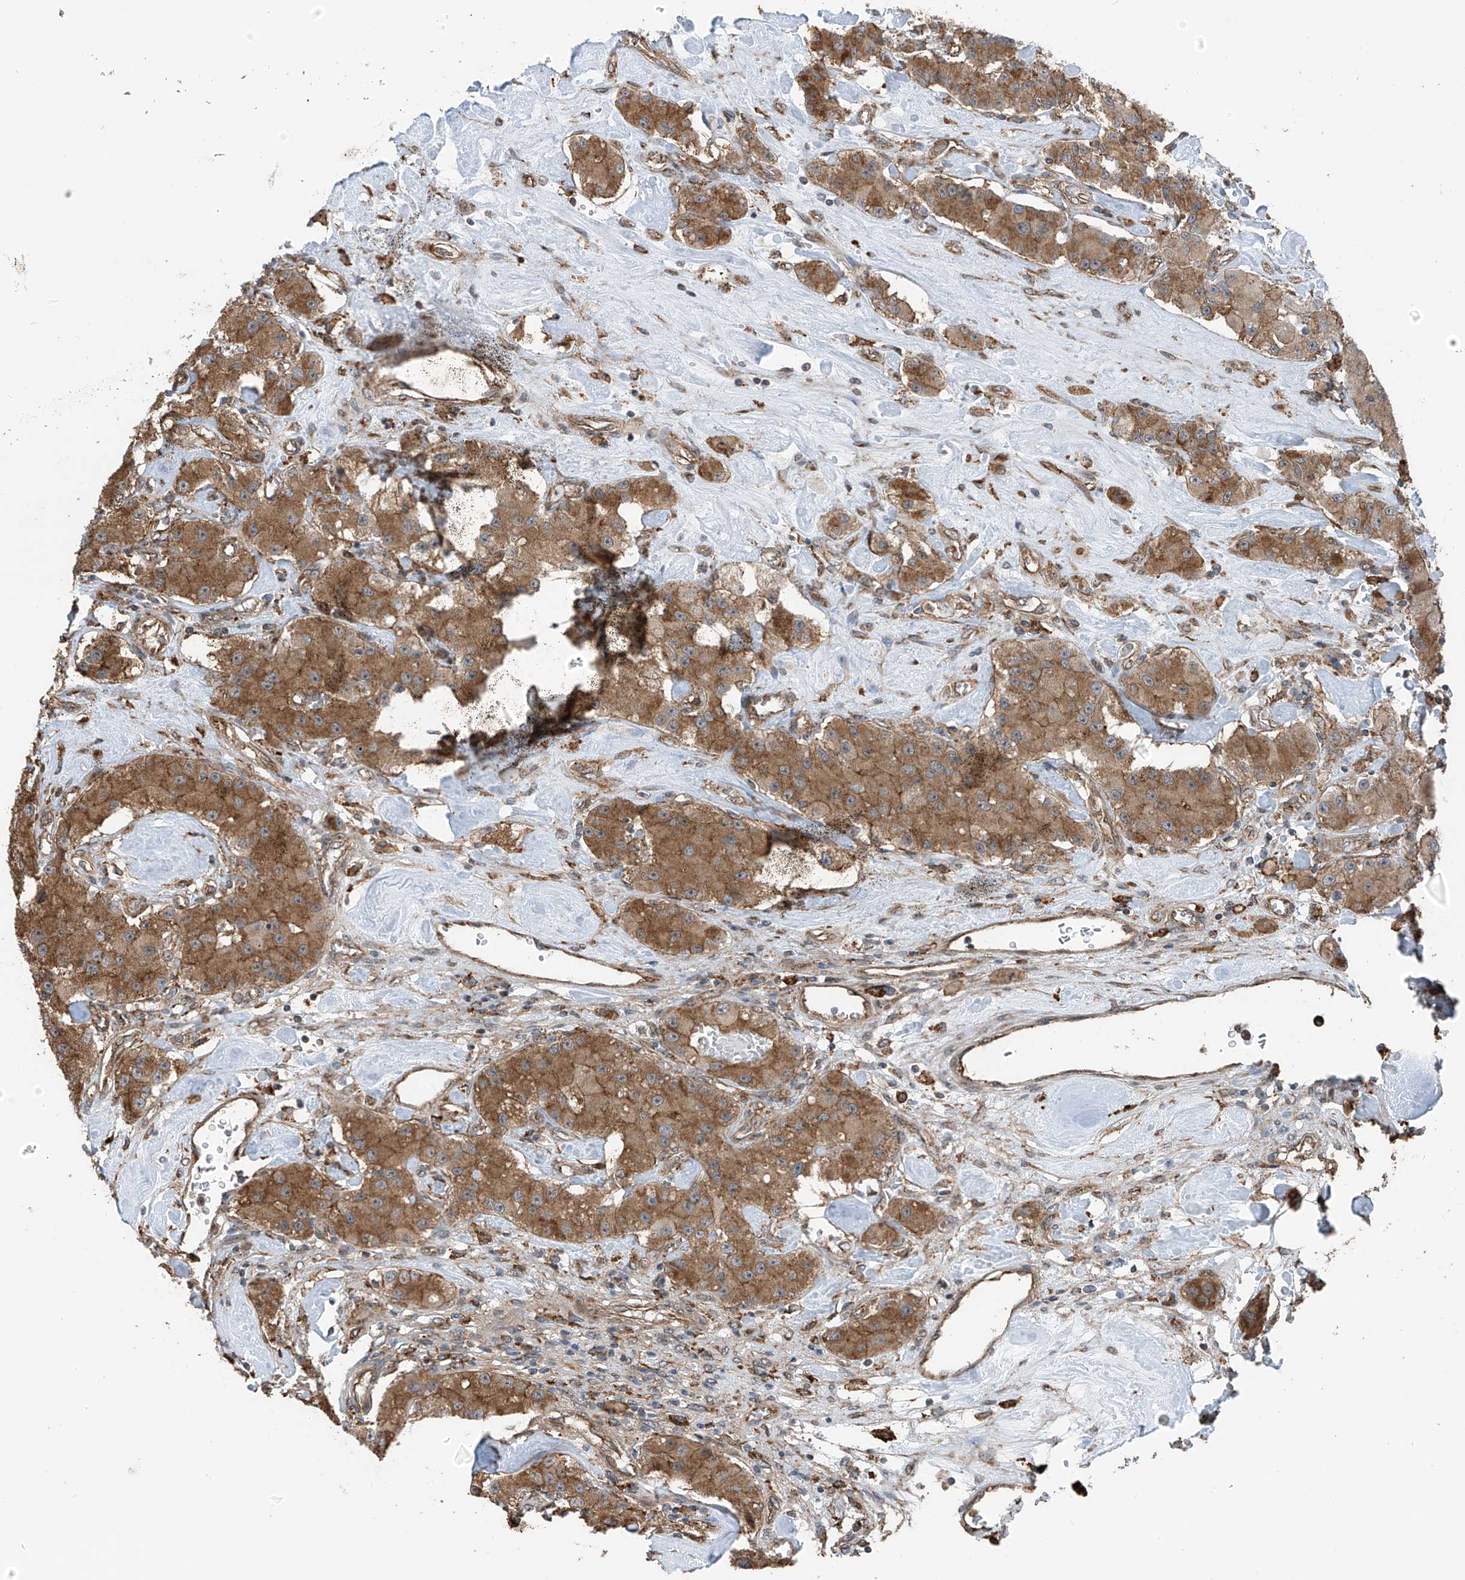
{"staining": {"intensity": "moderate", "quantity": ">75%", "location": "cytoplasmic/membranous"}, "tissue": "carcinoid", "cell_type": "Tumor cells", "image_type": "cancer", "snomed": [{"axis": "morphology", "description": "Carcinoid, malignant, NOS"}, {"axis": "topography", "description": "Pancreas"}], "caption": "This photomicrograph exhibits IHC staining of human carcinoid, with medium moderate cytoplasmic/membranous expression in approximately >75% of tumor cells.", "gene": "ZNF189", "patient": {"sex": "male", "age": 41}}